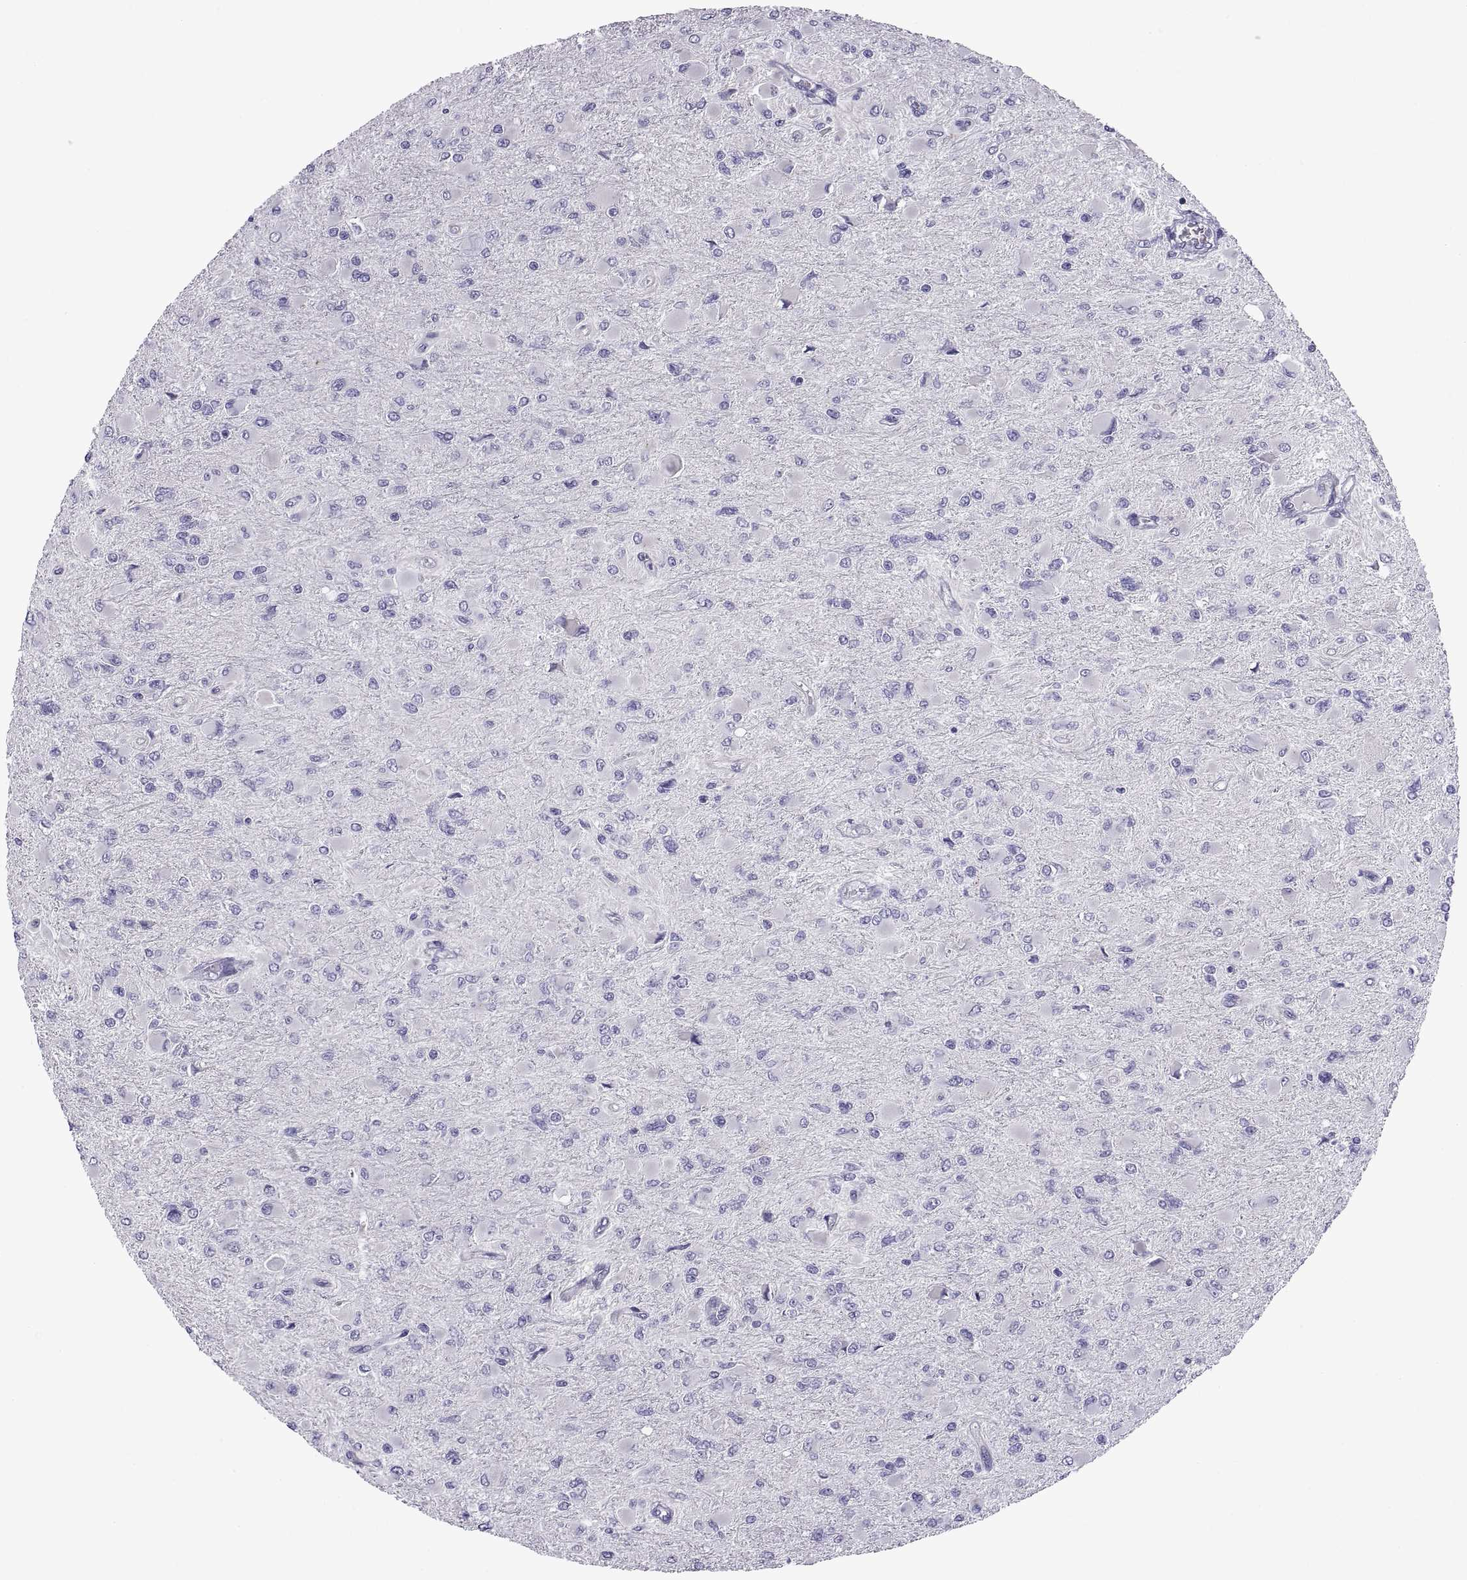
{"staining": {"intensity": "negative", "quantity": "none", "location": "none"}, "tissue": "glioma", "cell_type": "Tumor cells", "image_type": "cancer", "snomed": [{"axis": "morphology", "description": "Glioma, malignant, High grade"}, {"axis": "topography", "description": "Cerebral cortex"}], "caption": "A high-resolution image shows IHC staining of high-grade glioma (malignant), which demonstrates no significant staining in tumor cells. (Brightfield microscopy of DAB (3,3'-diaminobenzidine) immunohistochemistry (IHC) at high magnification).", "gene": "SPDYE1", "patient": {"sex": "female", "age": 36}}